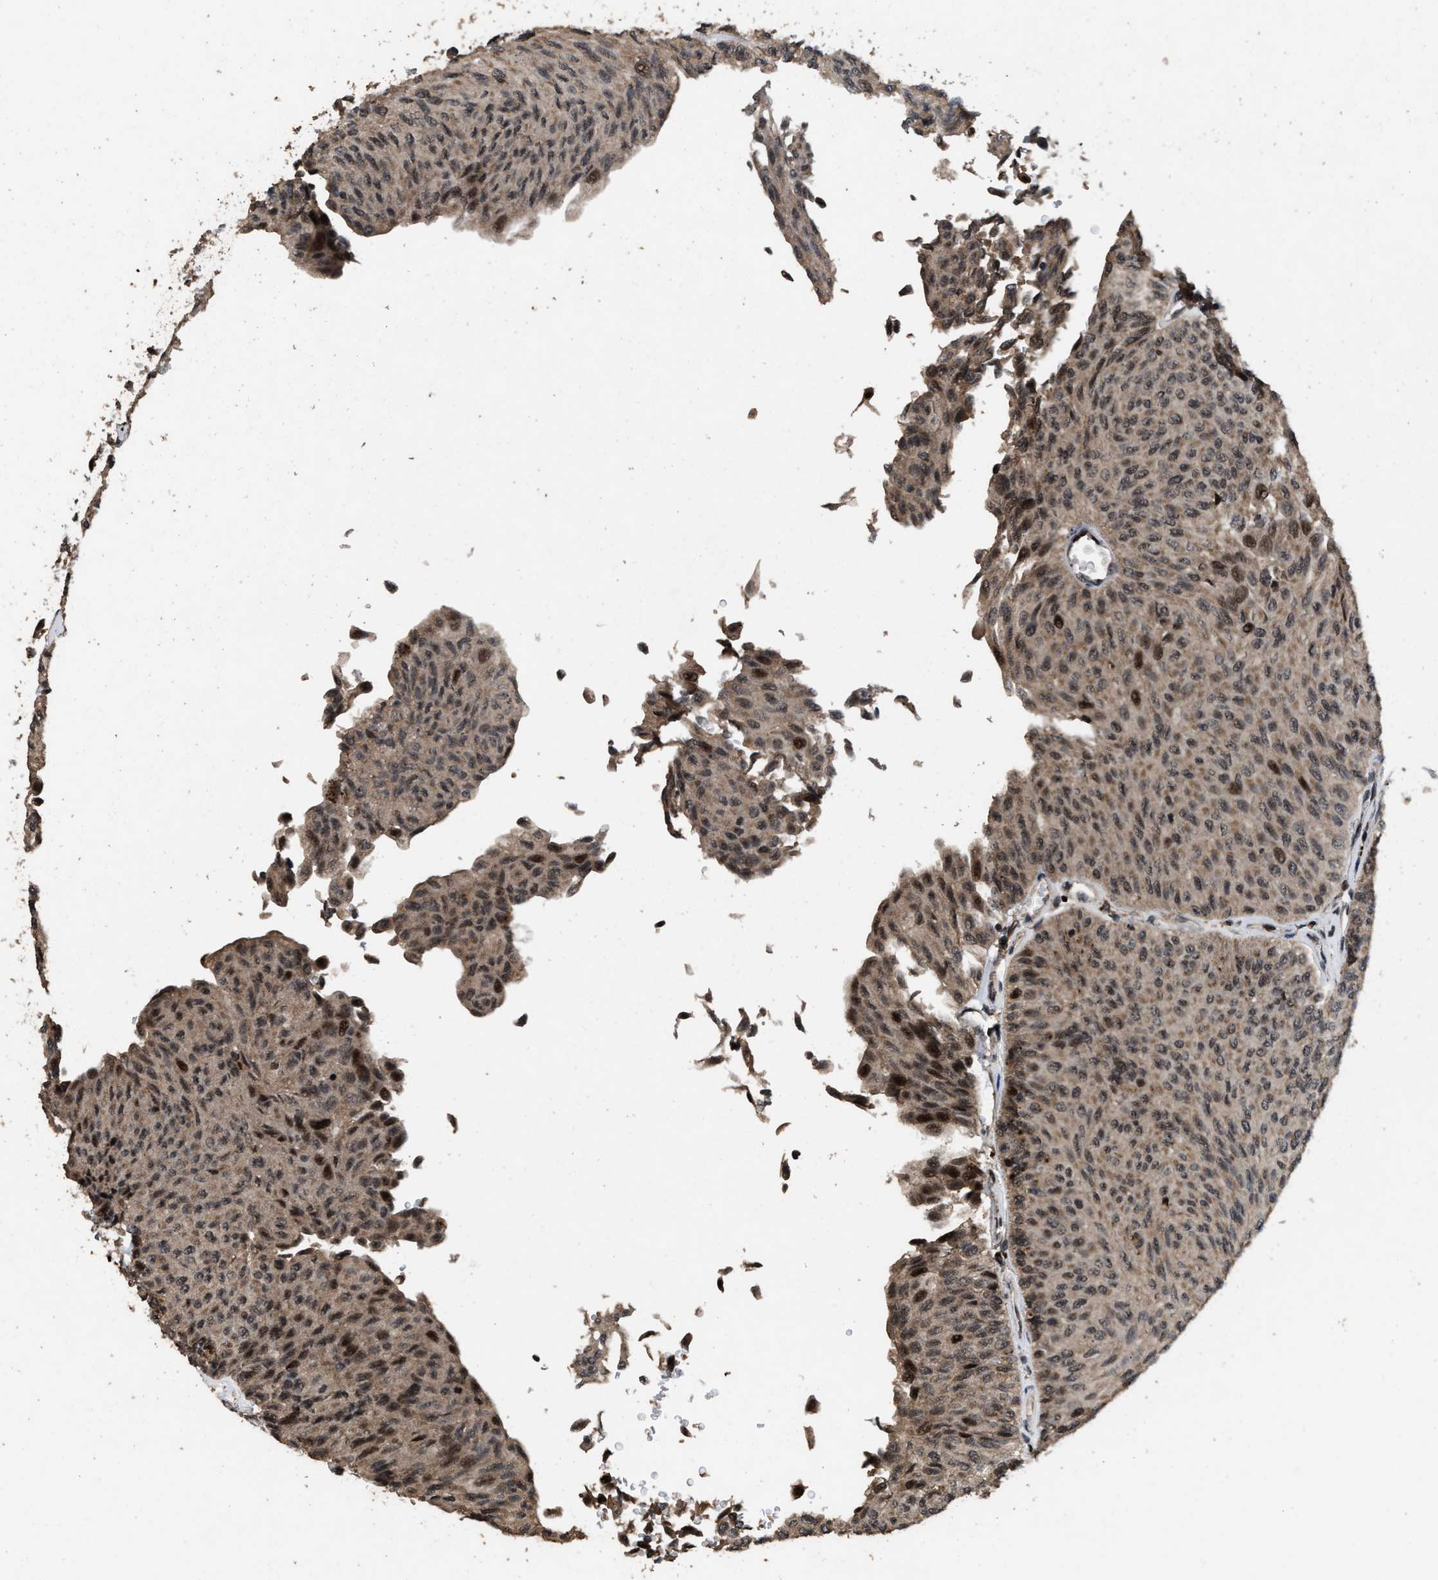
{"staining": {"intensity": "moderate", "quantity": "25%-75%", "location": "cytoplasmic/membranous,nuclear"}, "tissue": "urothelial cancer", "cell_type": "Tumor cells", "image_type": "cancer", "snomed": [{"axis": "morphology", "description": "Urothelial carcinoma, Low grade"}, {"axis": "topography", "description": "Urinary bladder"}], "caption": "The micrograph demonstrates immunohistochemical staining of urothelial cancer. There is moderate cytoplasmic/membranous and nuclear positivity is identified in approximately 25%-75% of tumor cells.", "gene": "HAUS6", "patient": {"sex": "male", "age": 78}}